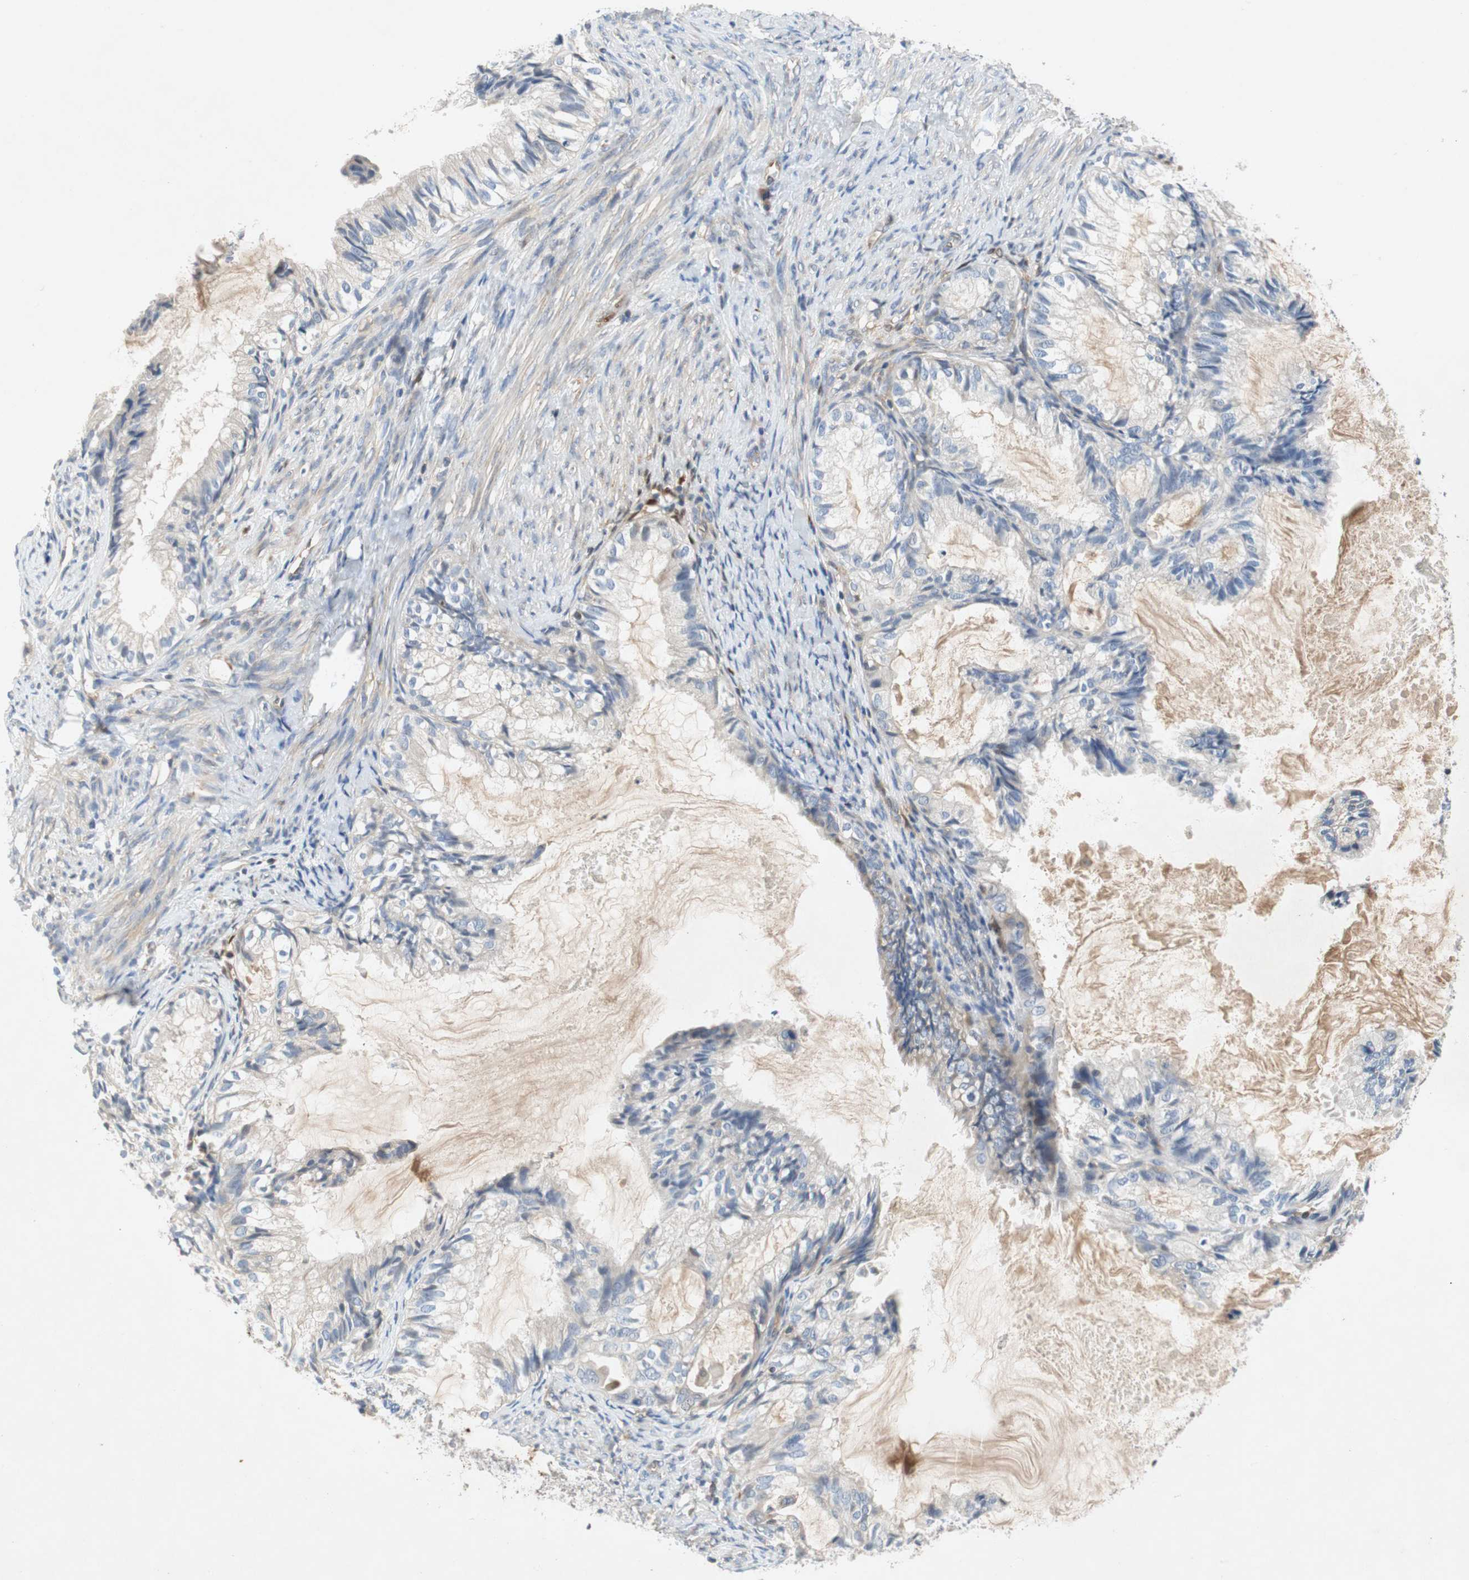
{"staining": {"intensity": "negative", "quantity": "none", "location": "none"}, "tissue": "cervical cancer", "cell_type": "Tumor cells", "image_type": "cancer", "snomed": [{"axis": "morphology", "description": "Normal tissue, NOS"}, {"axis": "morphology", "description": "Adenocarcinoma, NOS"}, {"axis": "topography", "description": "Cervix"}, {"axis": "topography", "description": "Endometrium"}], "caption": "High power microscopy micrograph of an immunohistochemistry micrograph of cervical cancer, revealing no significant staining in tumor cells. (DAB (3,3'-diaminobenzidine) immunohistochemistry visualized using brightfield microscopy, high magnification).", "gene": "RELB", "patient": {"sex": "female", "age": 86}}